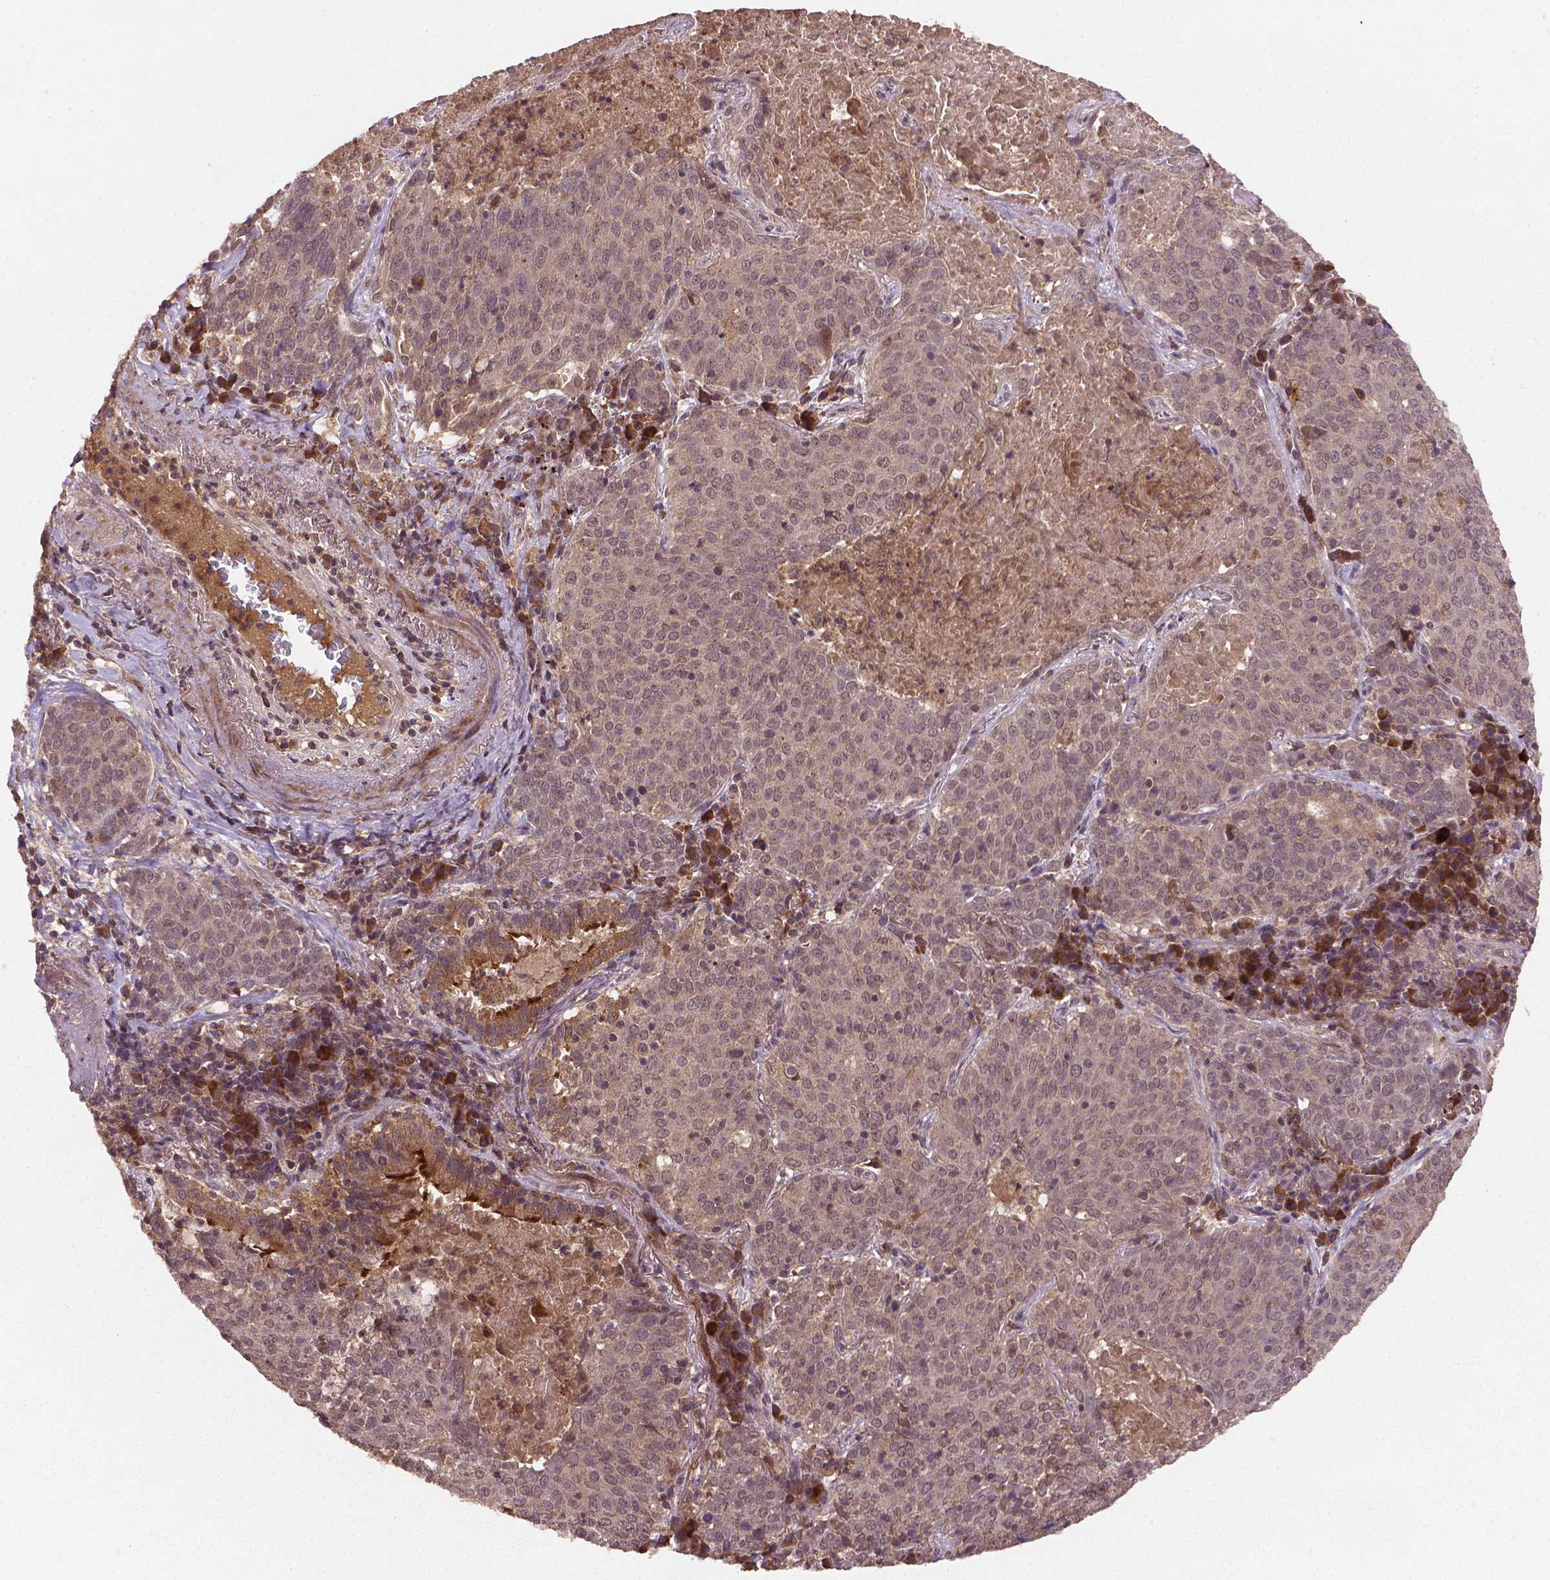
{"staining": {"intensity": "weak", "quantity": "<25%", "location": "nuclear"}, "tissue": "lung cancer", "cell_type": "Tumor cells", "image_type": "cancer", "snomed": [{"axis": "morphology", "description": "Squamous cell carcinoma, NOS"}, {"axis": "topography", "description": "Lung"}], "caption": "Immunohistochemistry (IHC) micrograph of human squamous cell carcinoma (lung) stained for a protein (brown), which exhibits no staining in tumor cells.", "gene": "NIPAL2", "patient": {"sex": "male", "age": 82}}